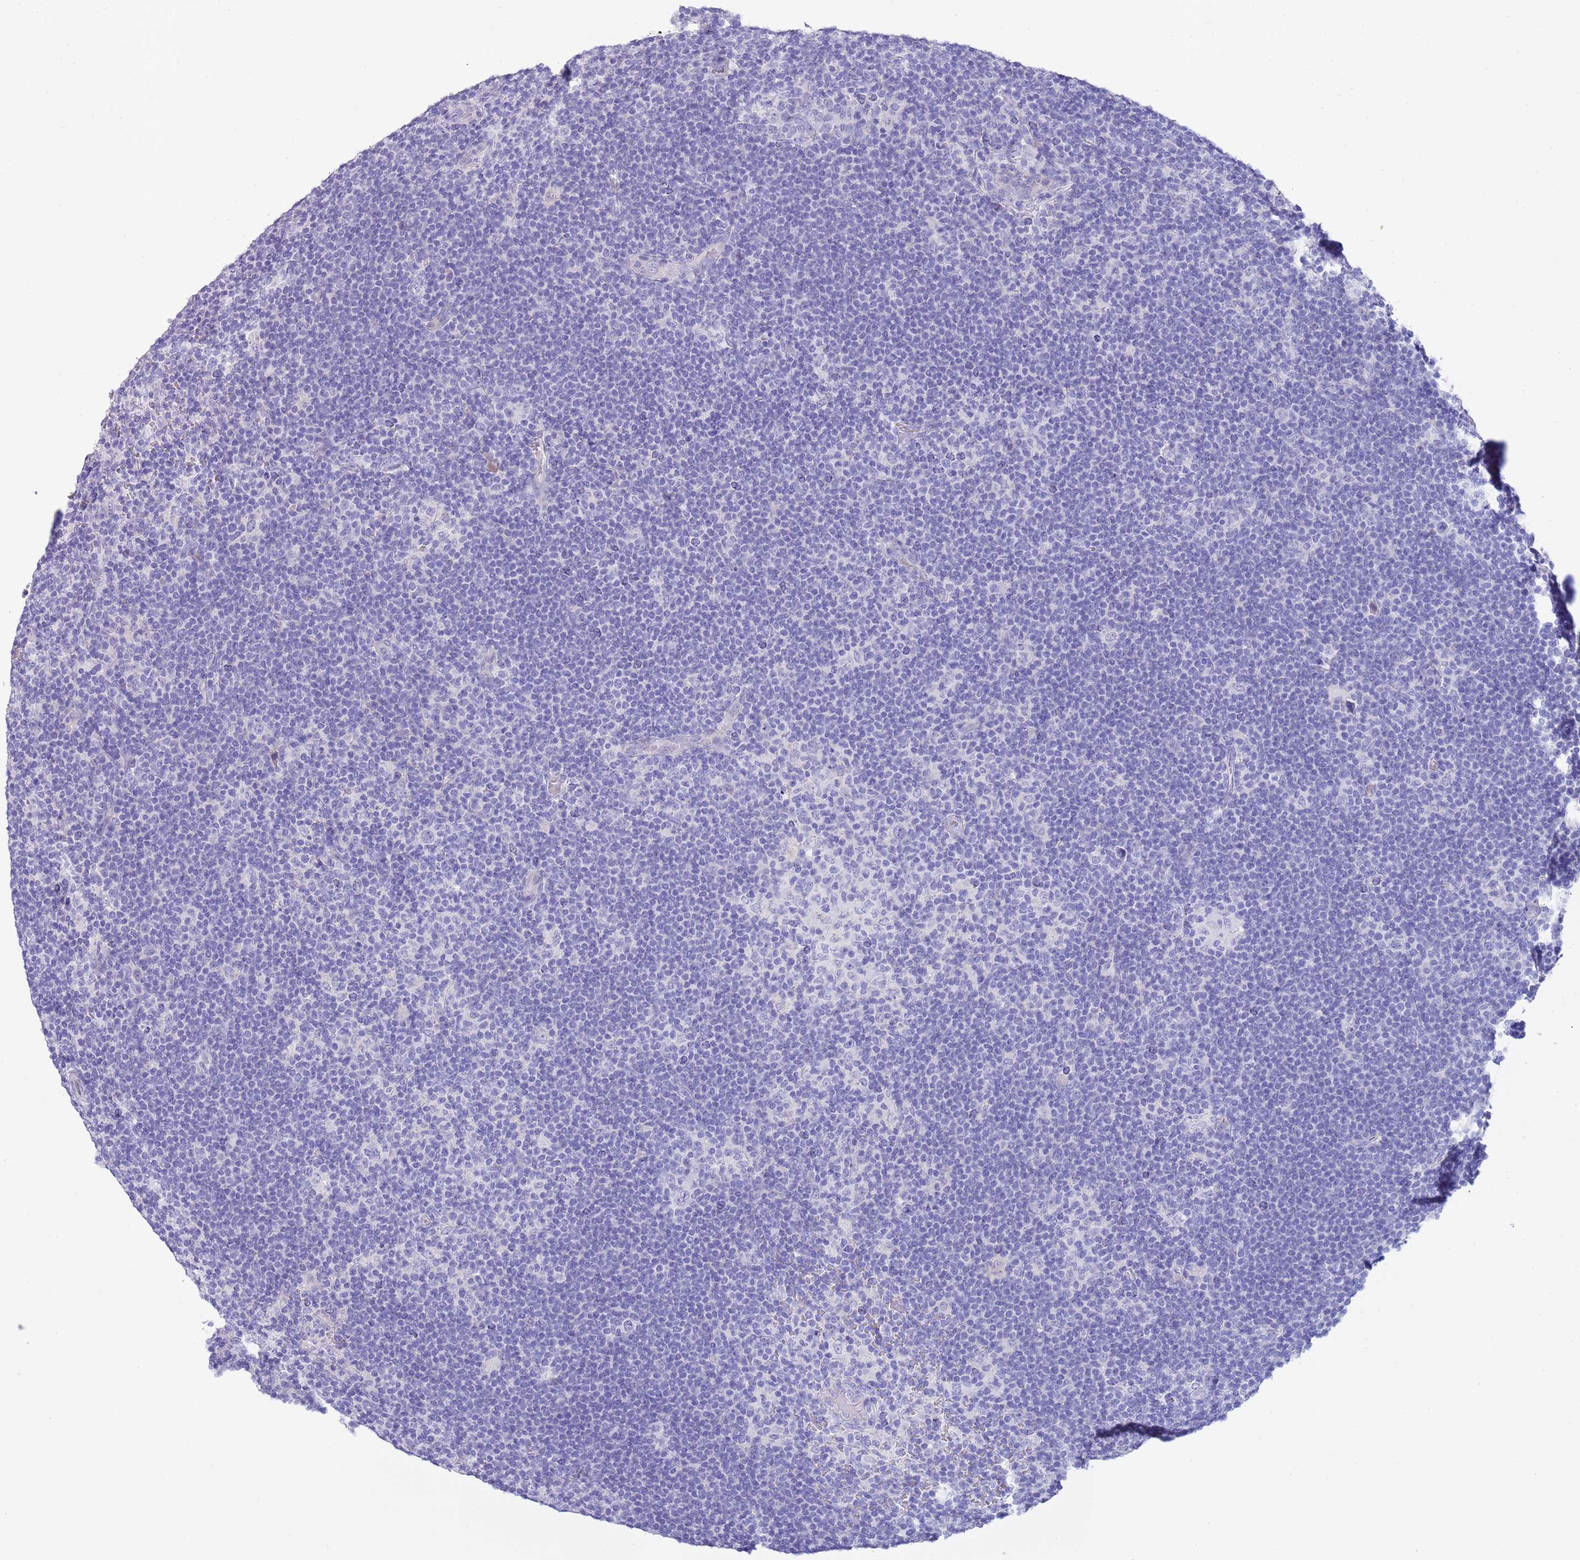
{"staining": {"intensity": "negative", "quantity": "none", "location": "none"}, "tissue": "lymphoma", "cell_type": "Tumor cells", "image_type": "cancer", "snomed": [{"axis": "morphology", "description": "Hodgkin's disease, NOS"}, {"axis": "topography", "description": "Lymph node"}], "caption": "A high-resolution image shows immunohistochemistry (IHC) staining of lymphoma, which exhibits no significant staining in tumor cells.", "gene": "CABYR", "patient": {"sex": "female", "age": 57}}